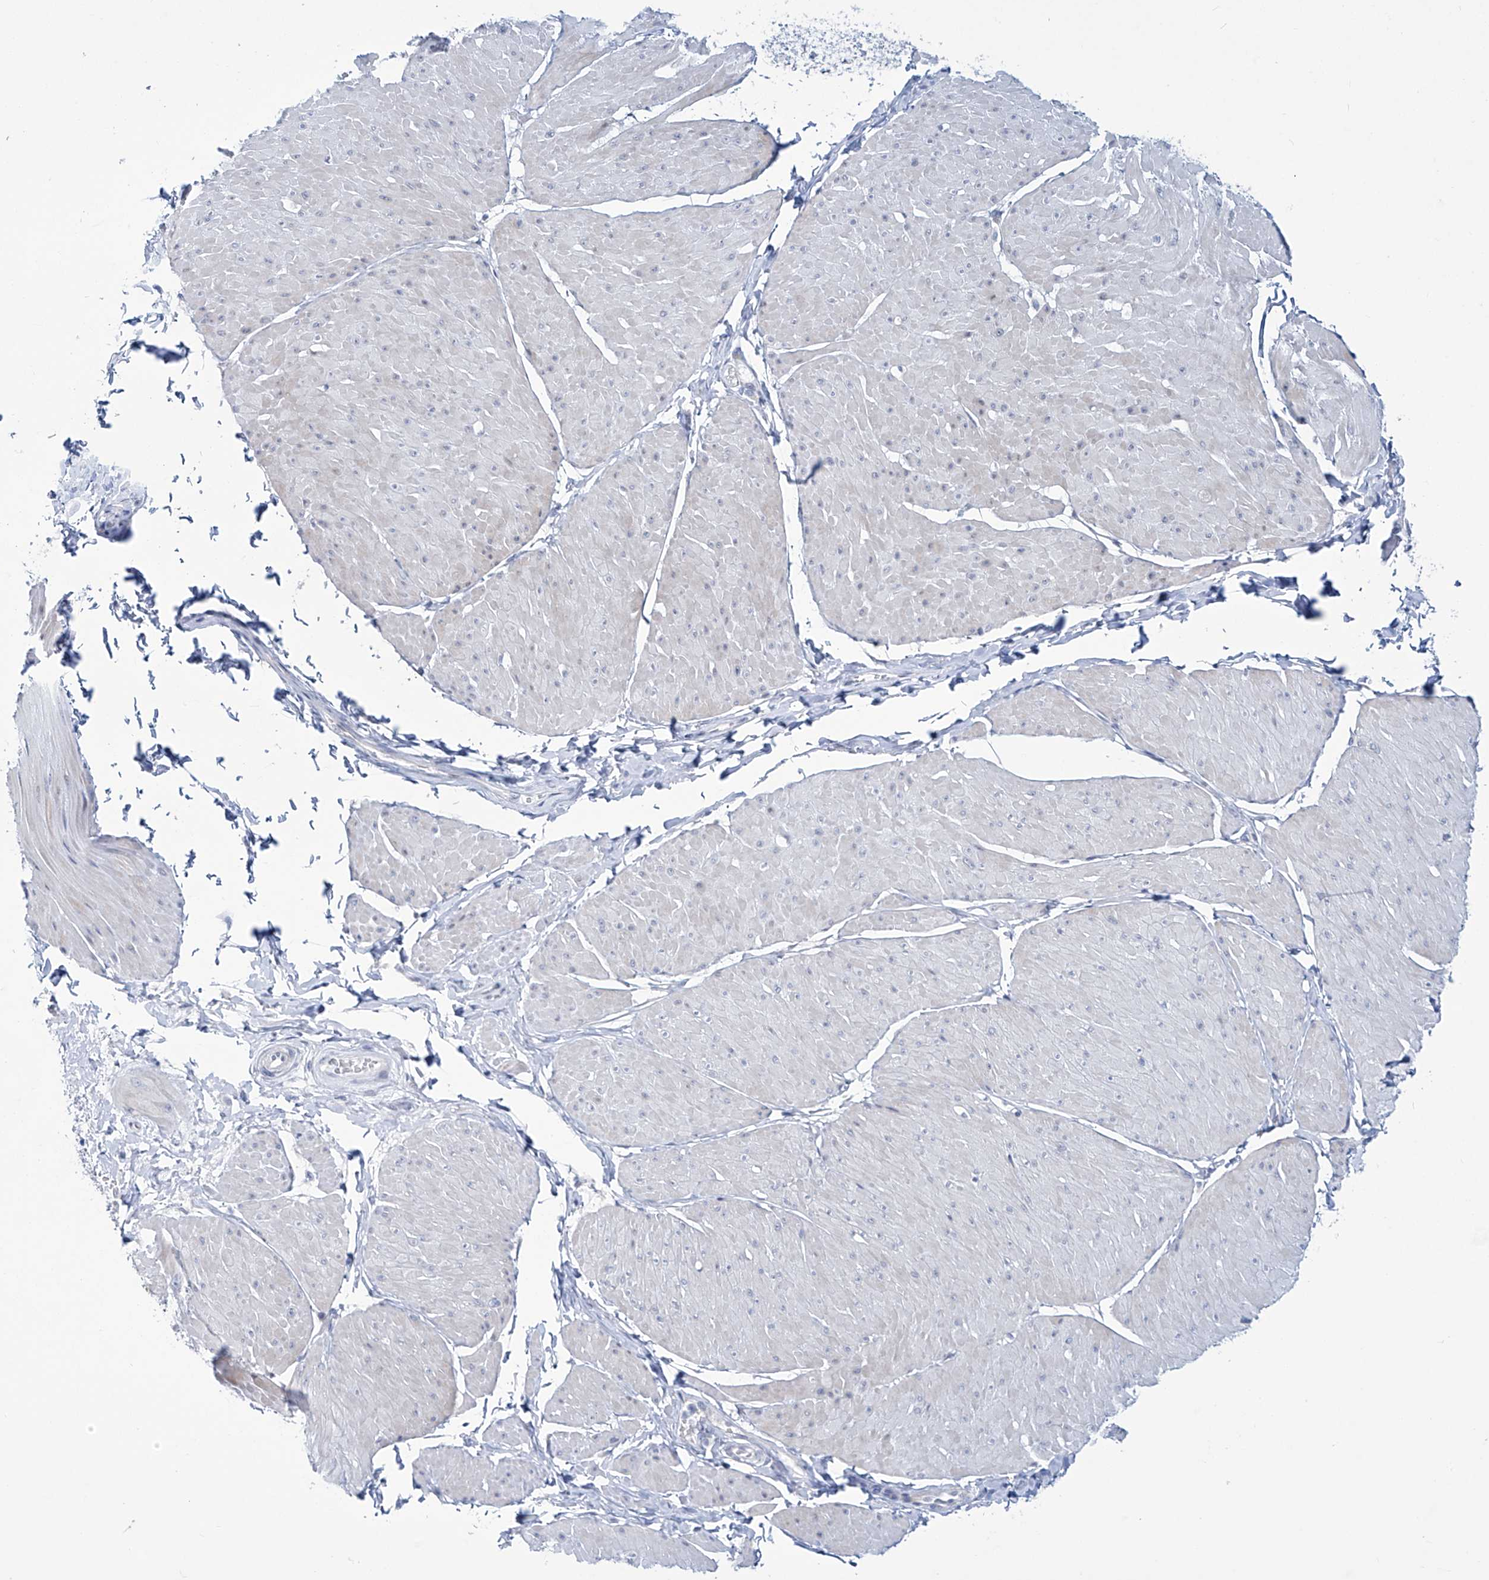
{"staining": {"intensity": "negative", "quantity": "none", "location": "none"}, "tissue": "smooth muscle", "cell_type": "Smooth muscle cells", "image_type": "normal", "snomed": [{"axis": "morphology", "description": "Urothelial carcinoma, High grade"}, {"axis": "topography", "description": "Urinary bladder"}], "caption": "Immunohistochemical staining of unremarkable smooth muscle exhibits no significant expression in smooth muscle cells. (IHC, brightfield microscopy, high magnification).", "gene": "TRIM60", "patient": {"sex": "male", "age": 46}}